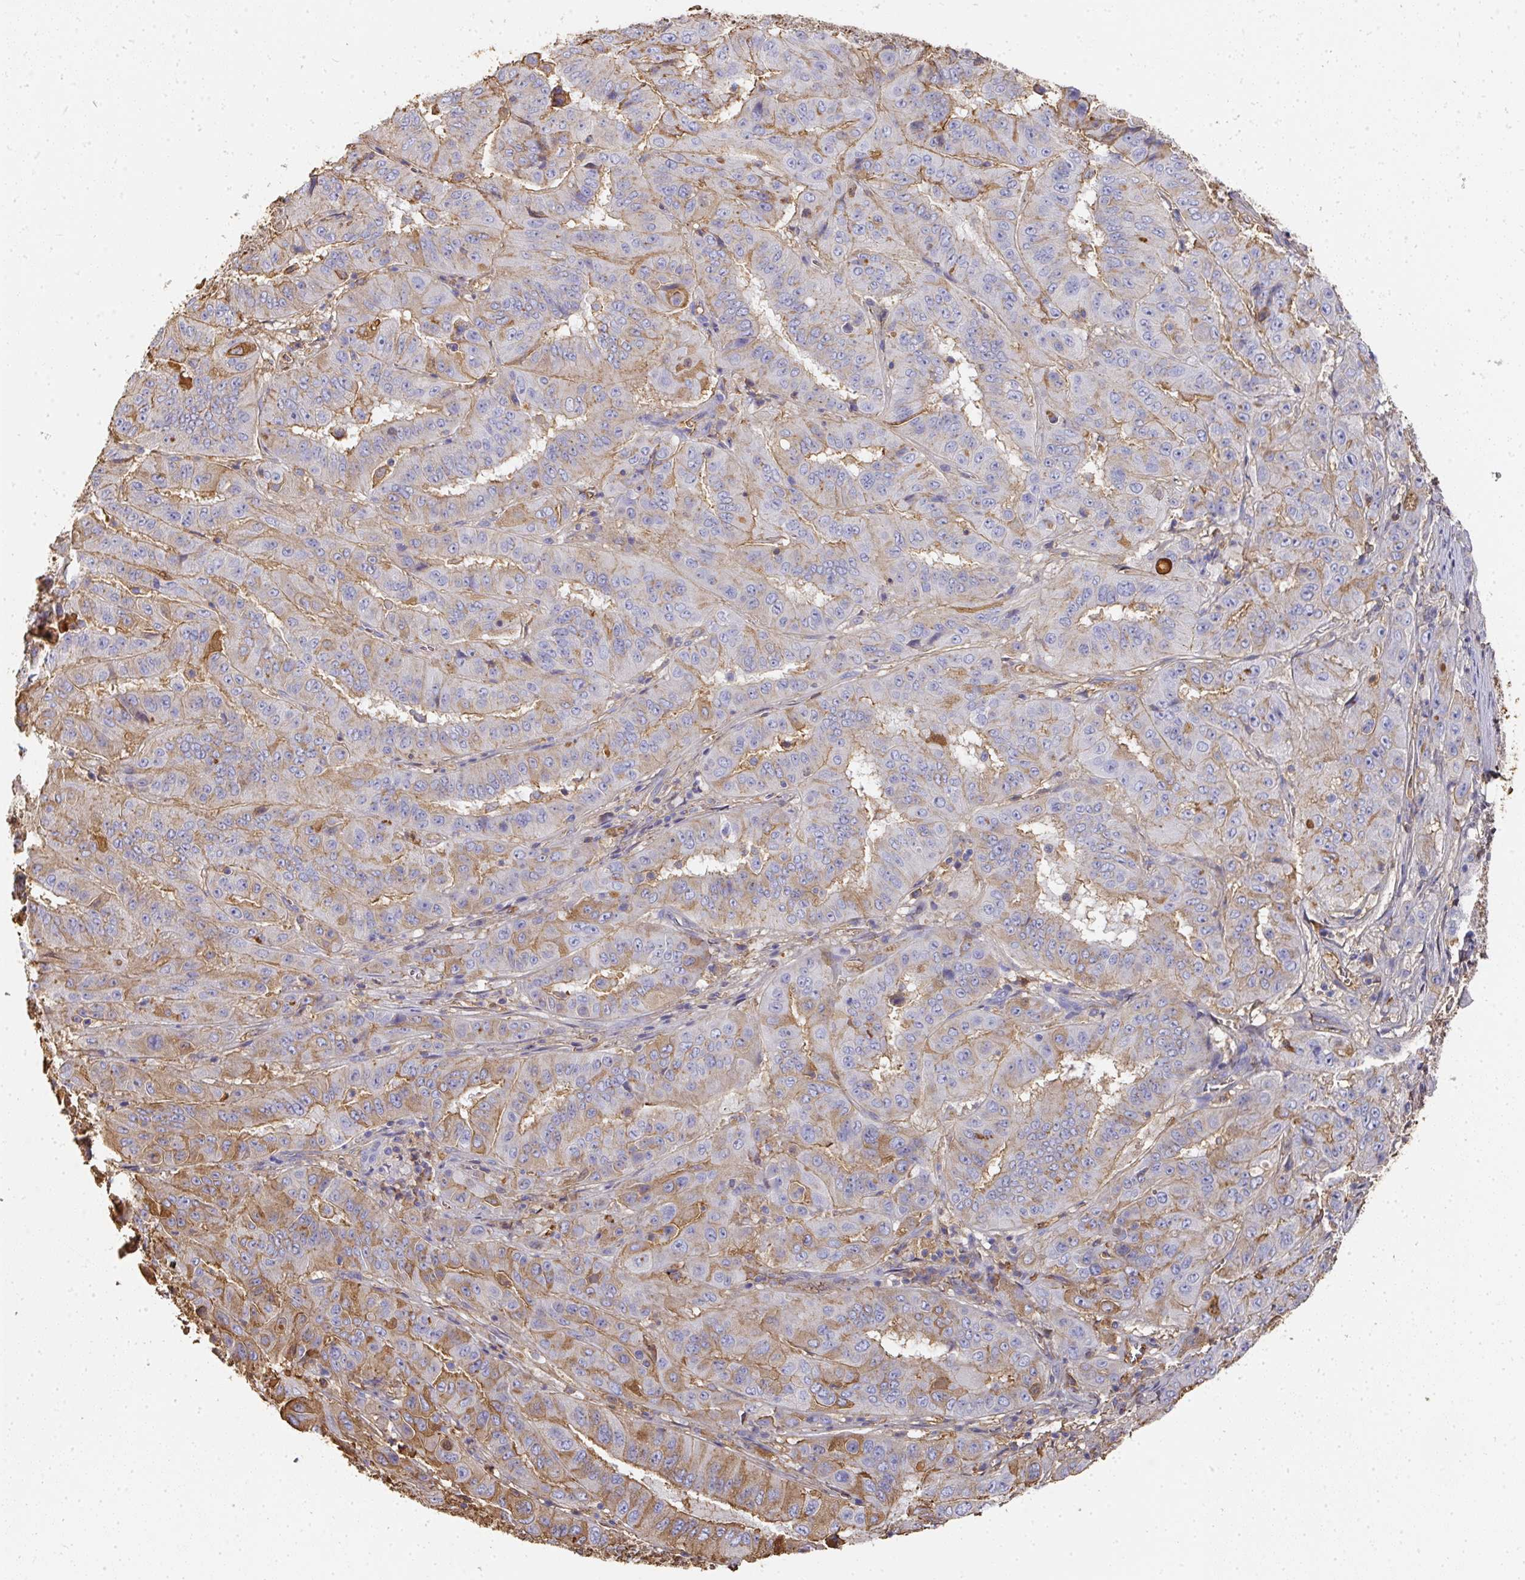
{"staining": {"intensity": "moderate", "quantity": "25%-75%", "location": "cytoplasmic/membranous"}, "tissue": "pancreatic cancer", "cell_type": "Tumor cells", "image_type": "cancer", "snomed": [{"axis": "morphology", "description": "Adenocarcinoma, NOS"}, {"axis": "topography", "description": "Pancreas"}], "caption": "Pancreatic cancer (adenocarcinoma) stained with a brown dye displays moderate cytoplasmic/membranous positive positivity in approximately 25%-75% of tumor cells.", "gene": "ALB", "patient": {"sex": "male", "age": 63}}